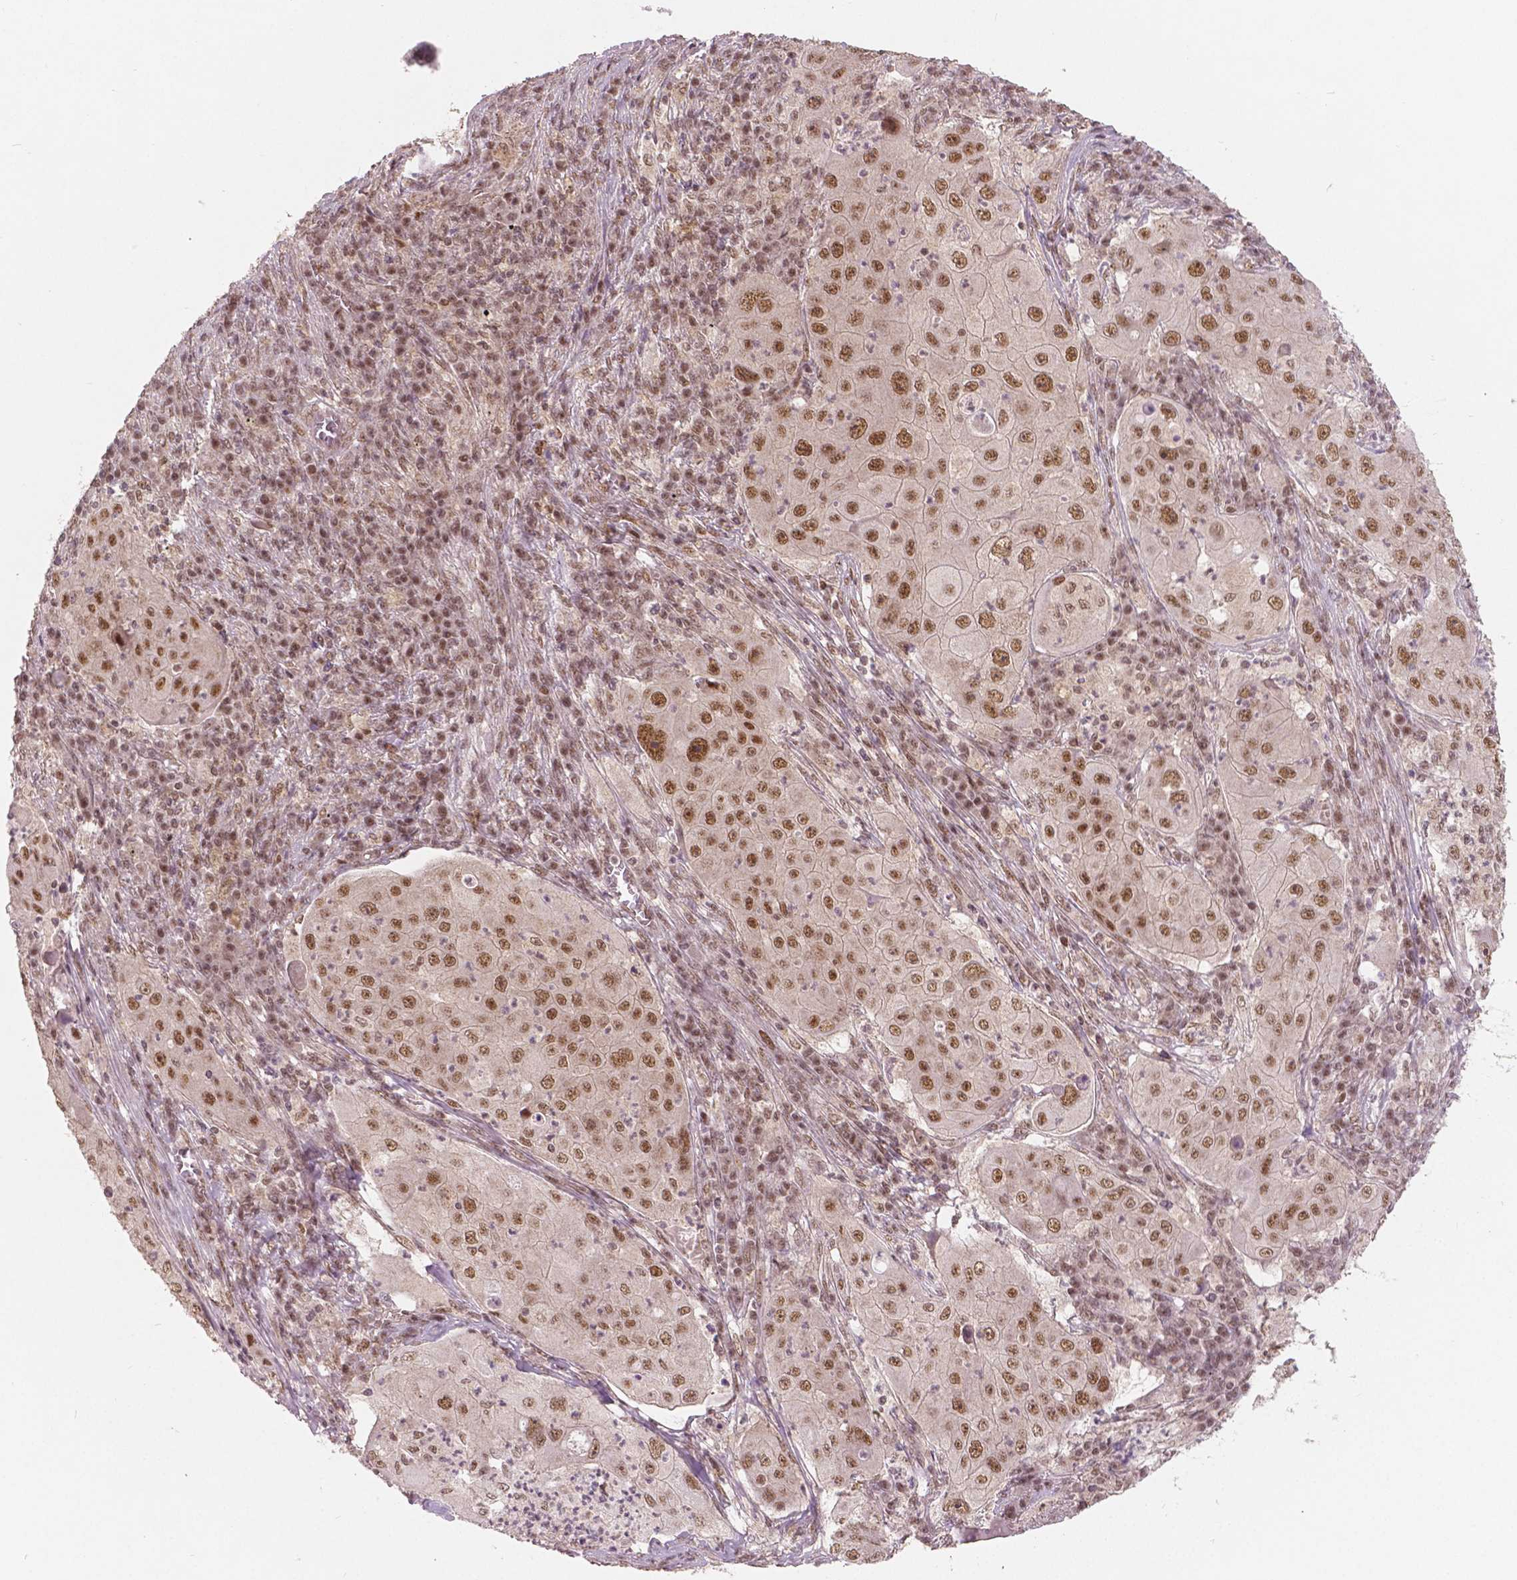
{"staining": {"intensity": "moderate", "quantity": ">75%", "location": "nuclear"}, "tissue": "lung cancer", "cell_type": "Tumor cells", "image_type": "cancer", "snomed": [{"axis": "morphology", "description": "Squamous cell carcinoma, NOS"}, {"axis": "topography", "description": "Lung"}], "caption": "Human lung cancer (squamous cell carcinoma) stained with a protein marker reveals moderate staining in tumor cells.", "gene": "NSD2", "patient": {"sex": "female", "age": 59}}